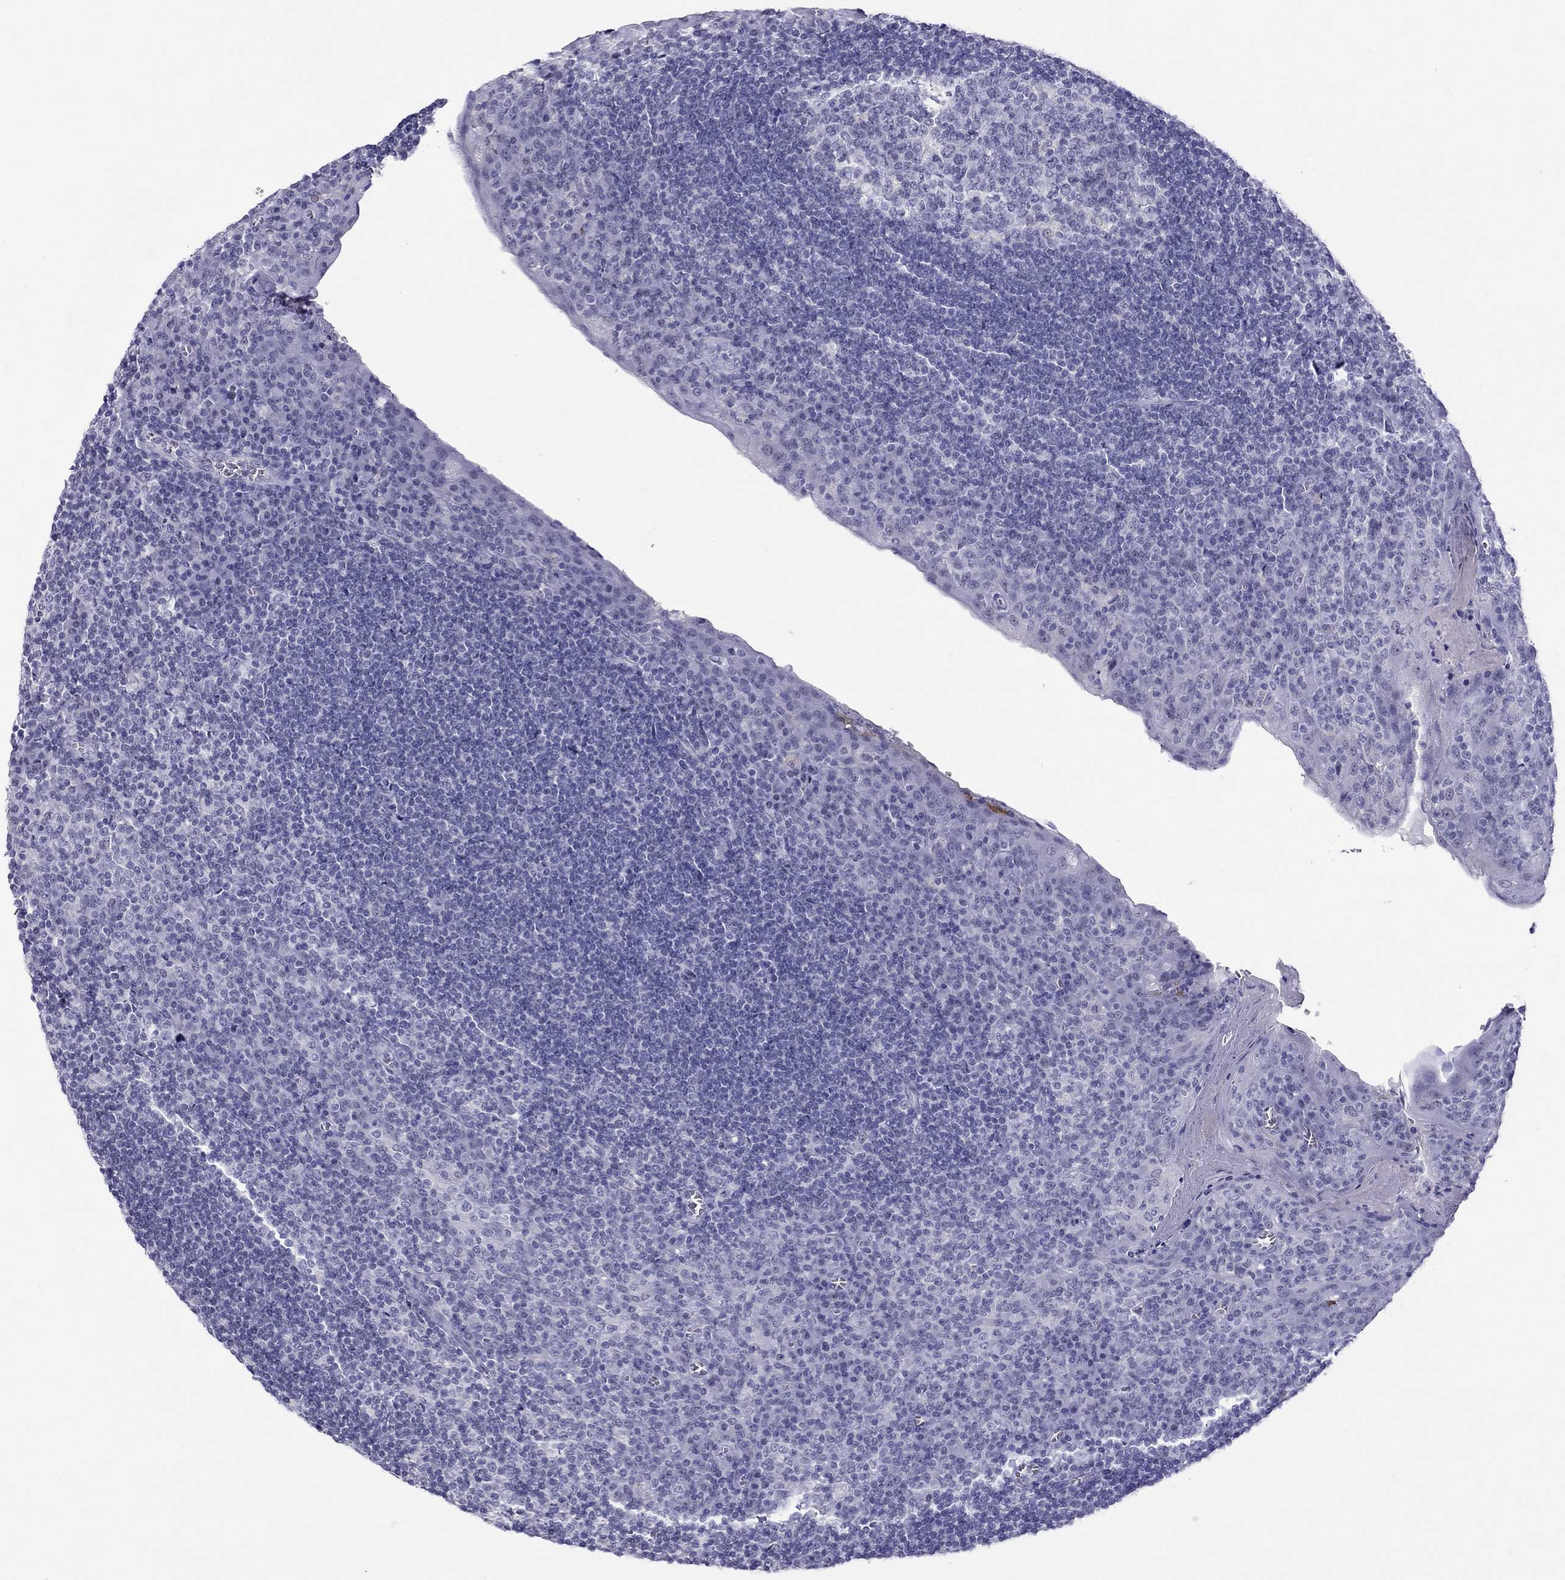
{"staining": {"intensity": "negative", "quantity": "none", "location": "none"}, "tissue": "tonsil", "cell_type": "Germinal center cells", "image_type": "normal", "snomed": [{"axis": "morphology", "description": "Normal tissue, NOS"}, {"axis": "topography", "description": "Tonsil"}], "caption": "Photomicrograph shows no significant protein positivity in germinal center cells of normal tonsil. (Brightfield microscopy of DAB IHC at high magnification).", "gene": "CHRNB3", "patient": {"sex": "female", "age": 13}}